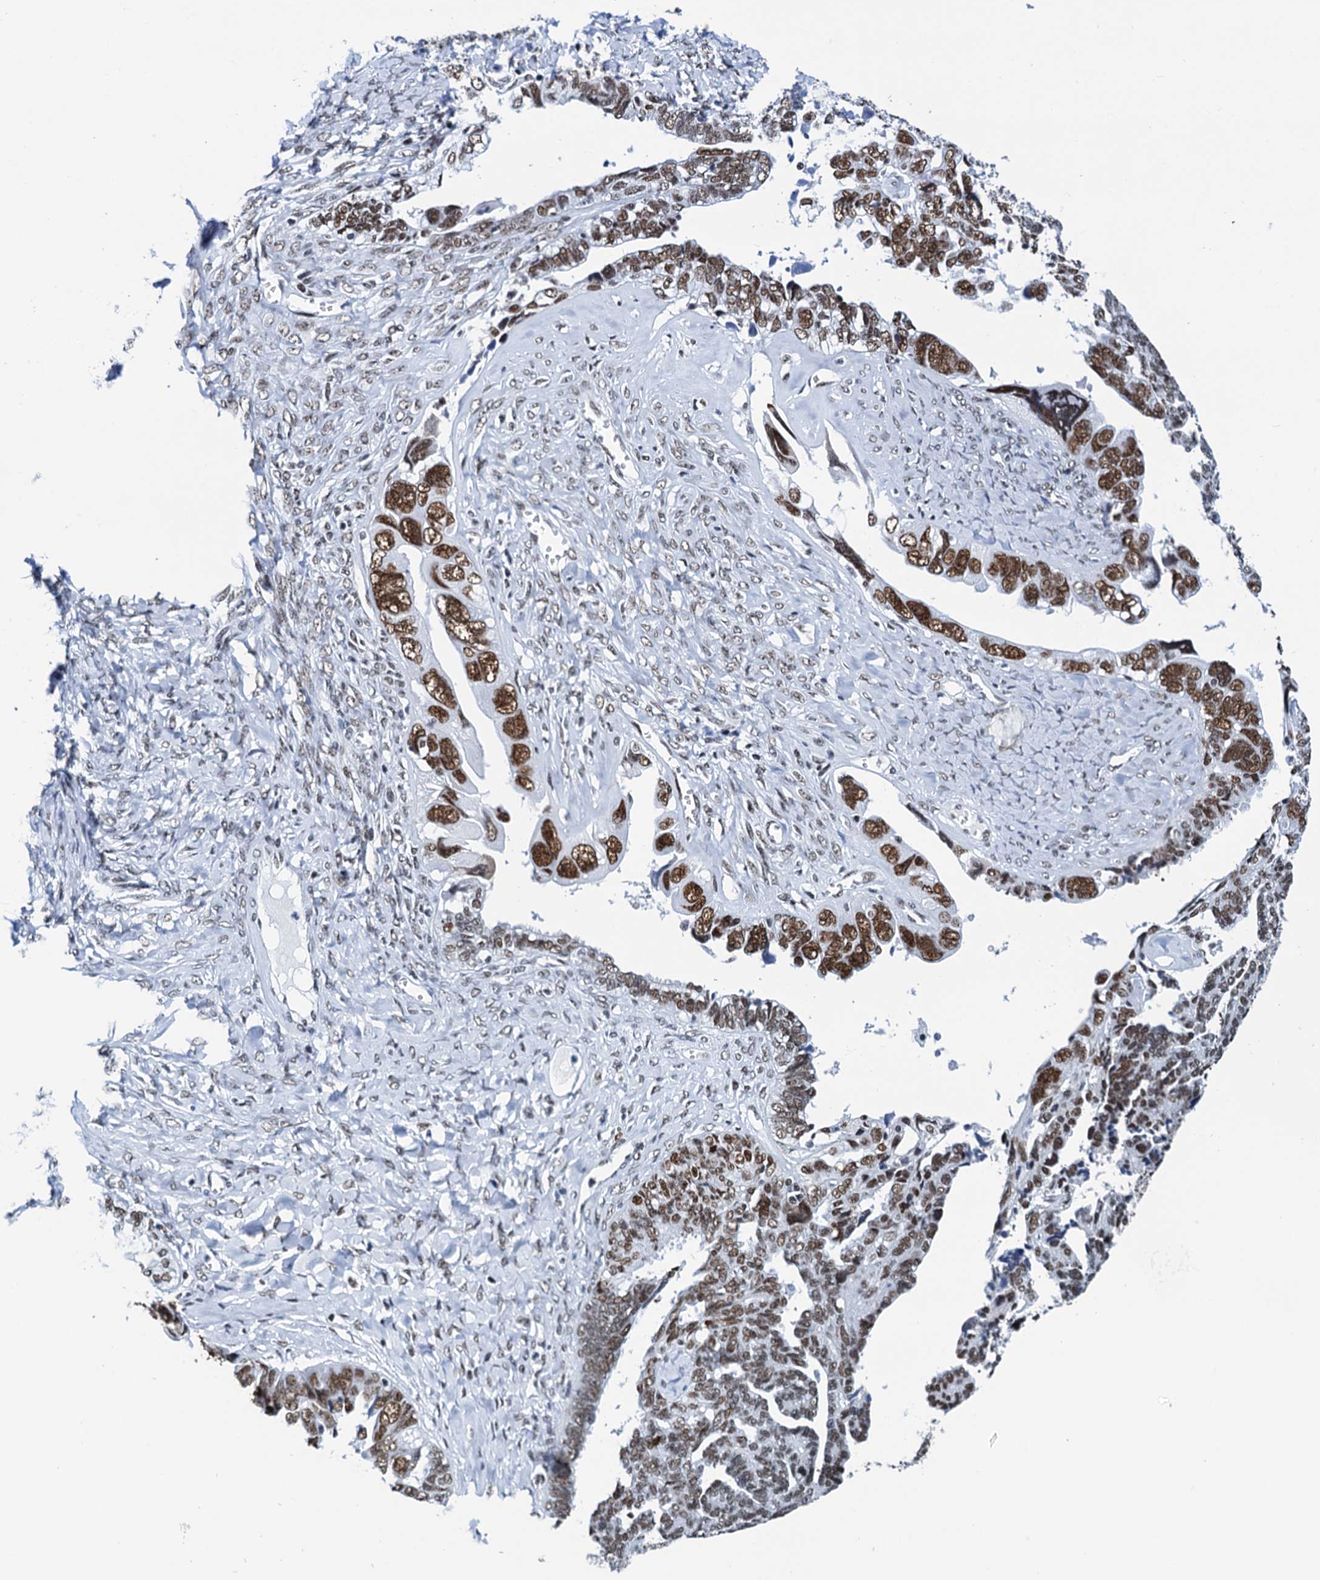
{"staining": {"intensity": "strong", "quantity": ">75%", "location": "nuclear"}, "tissue": "ovarian cancer", "cell_type": "Tumor cells", "image_type": "cancer", "snomed": [{"axis": "morphology", "description": "Cystadenocarcinoma, serous, NOS"}, {"axis": "topography", "description": "Ovary"}], "caption": "IHC histopathology image of neoplastic tissue: ovarian serous cystadenocarcinoma stained using IHC exhibits high levels of strong protein expression localized specifically in the nuclear of tumor cells, appearing as a nuclear brown color.", "gene": "SLTM", "patient": {"sex": "female", "age": 79}}